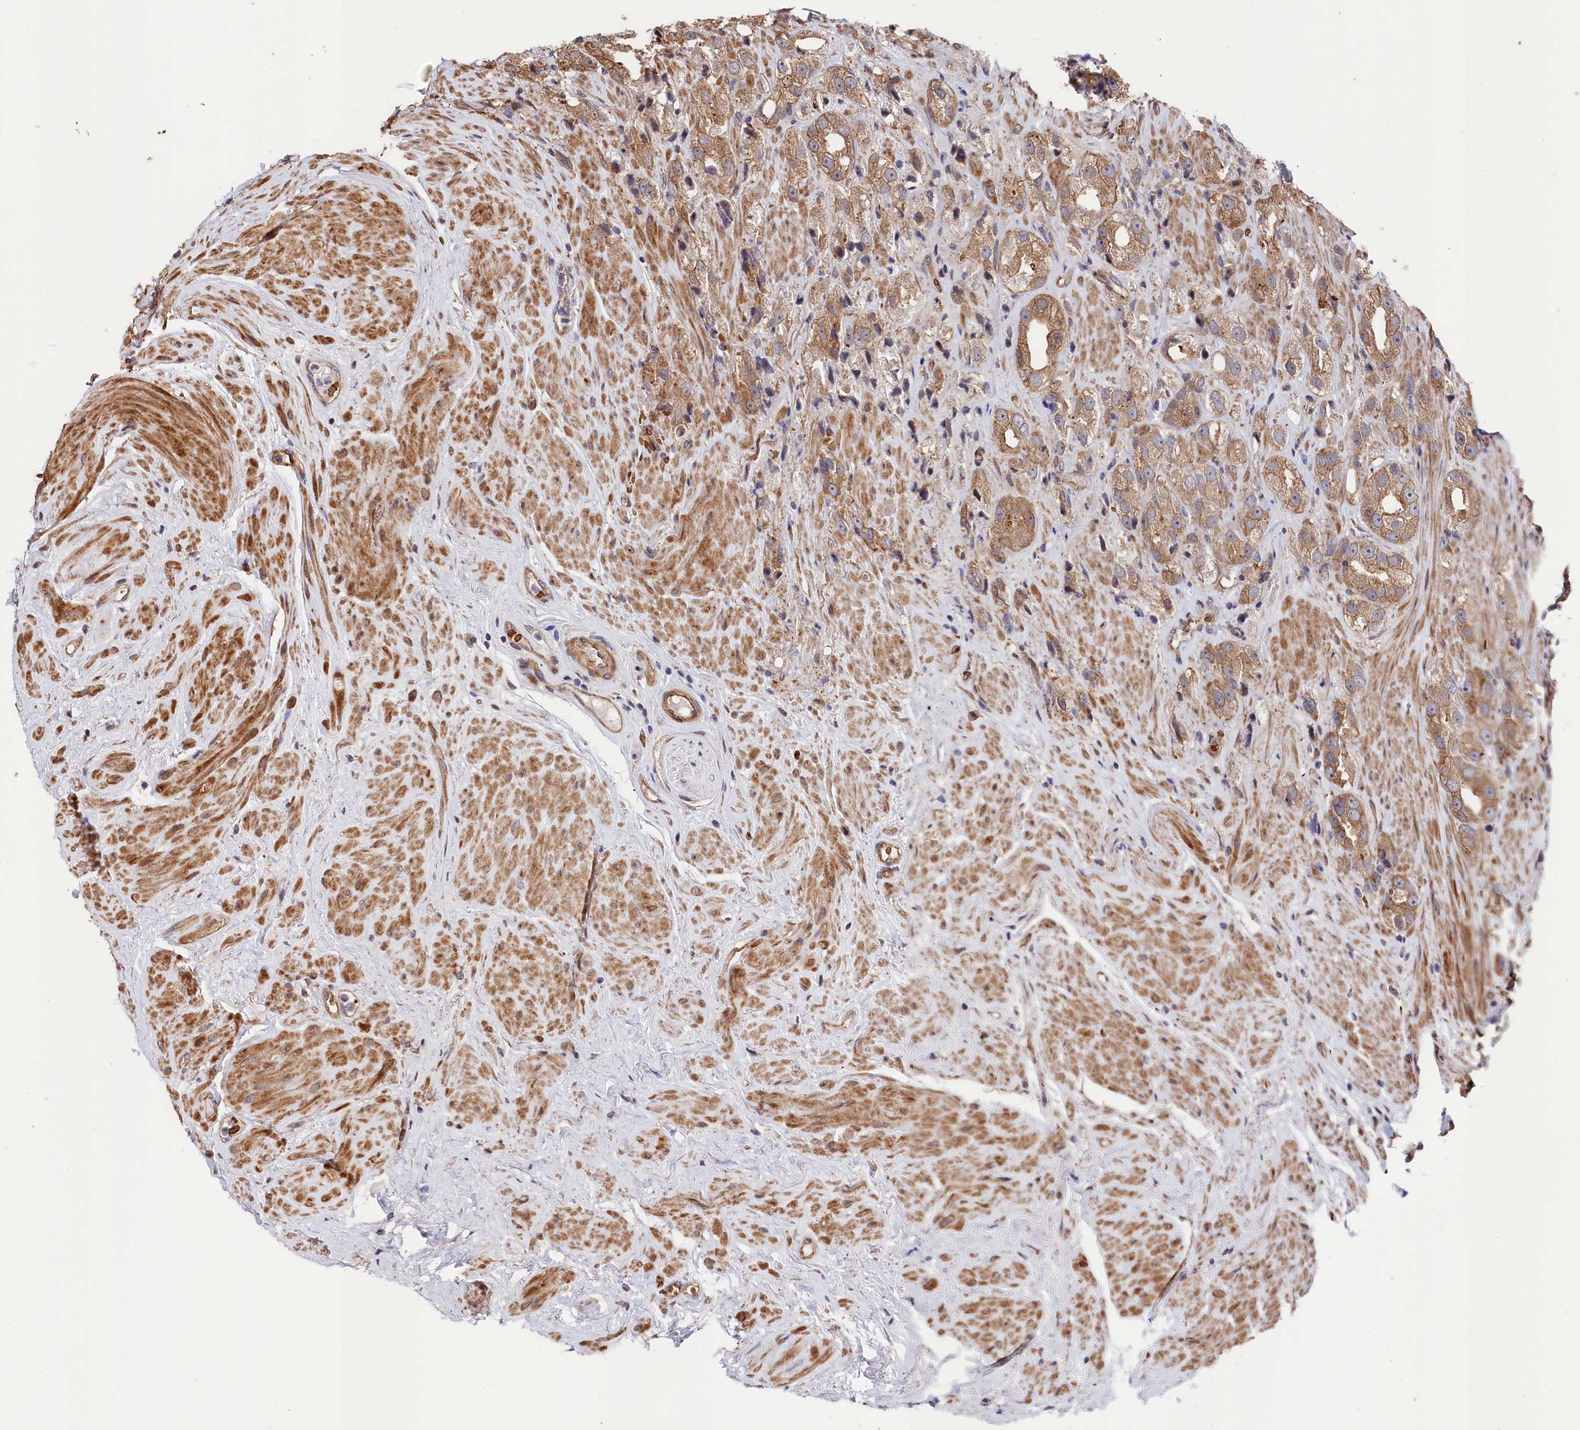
{"staining": {"intensity": "moderate", "quantity": ">75%", "location": "cytoplasmic/membranous"}, "tissue": "prostate cancer", "cell_type": "Tumor cells", "image_type": "cancer", "snomed": [{"axis": "morphology", "description": "Adenocarcinoma, NOS"}, {"axis": "topography", "description": "Prostate"}], "caption": "Immunohistochemistry (IHC) image of neoplastic tissue: human prostate cancer (adenocarcinoma) stained using immunohistochemistry (IHC) reveals medium levels of moderate protein expression localized specifically in the cytoplasmic/membranous of tumor cells, appearing as a cytoplasmic/membranous brown color.", "gene": "TNKS1BP1", "patient": {"sex": "male", "age": 79}}